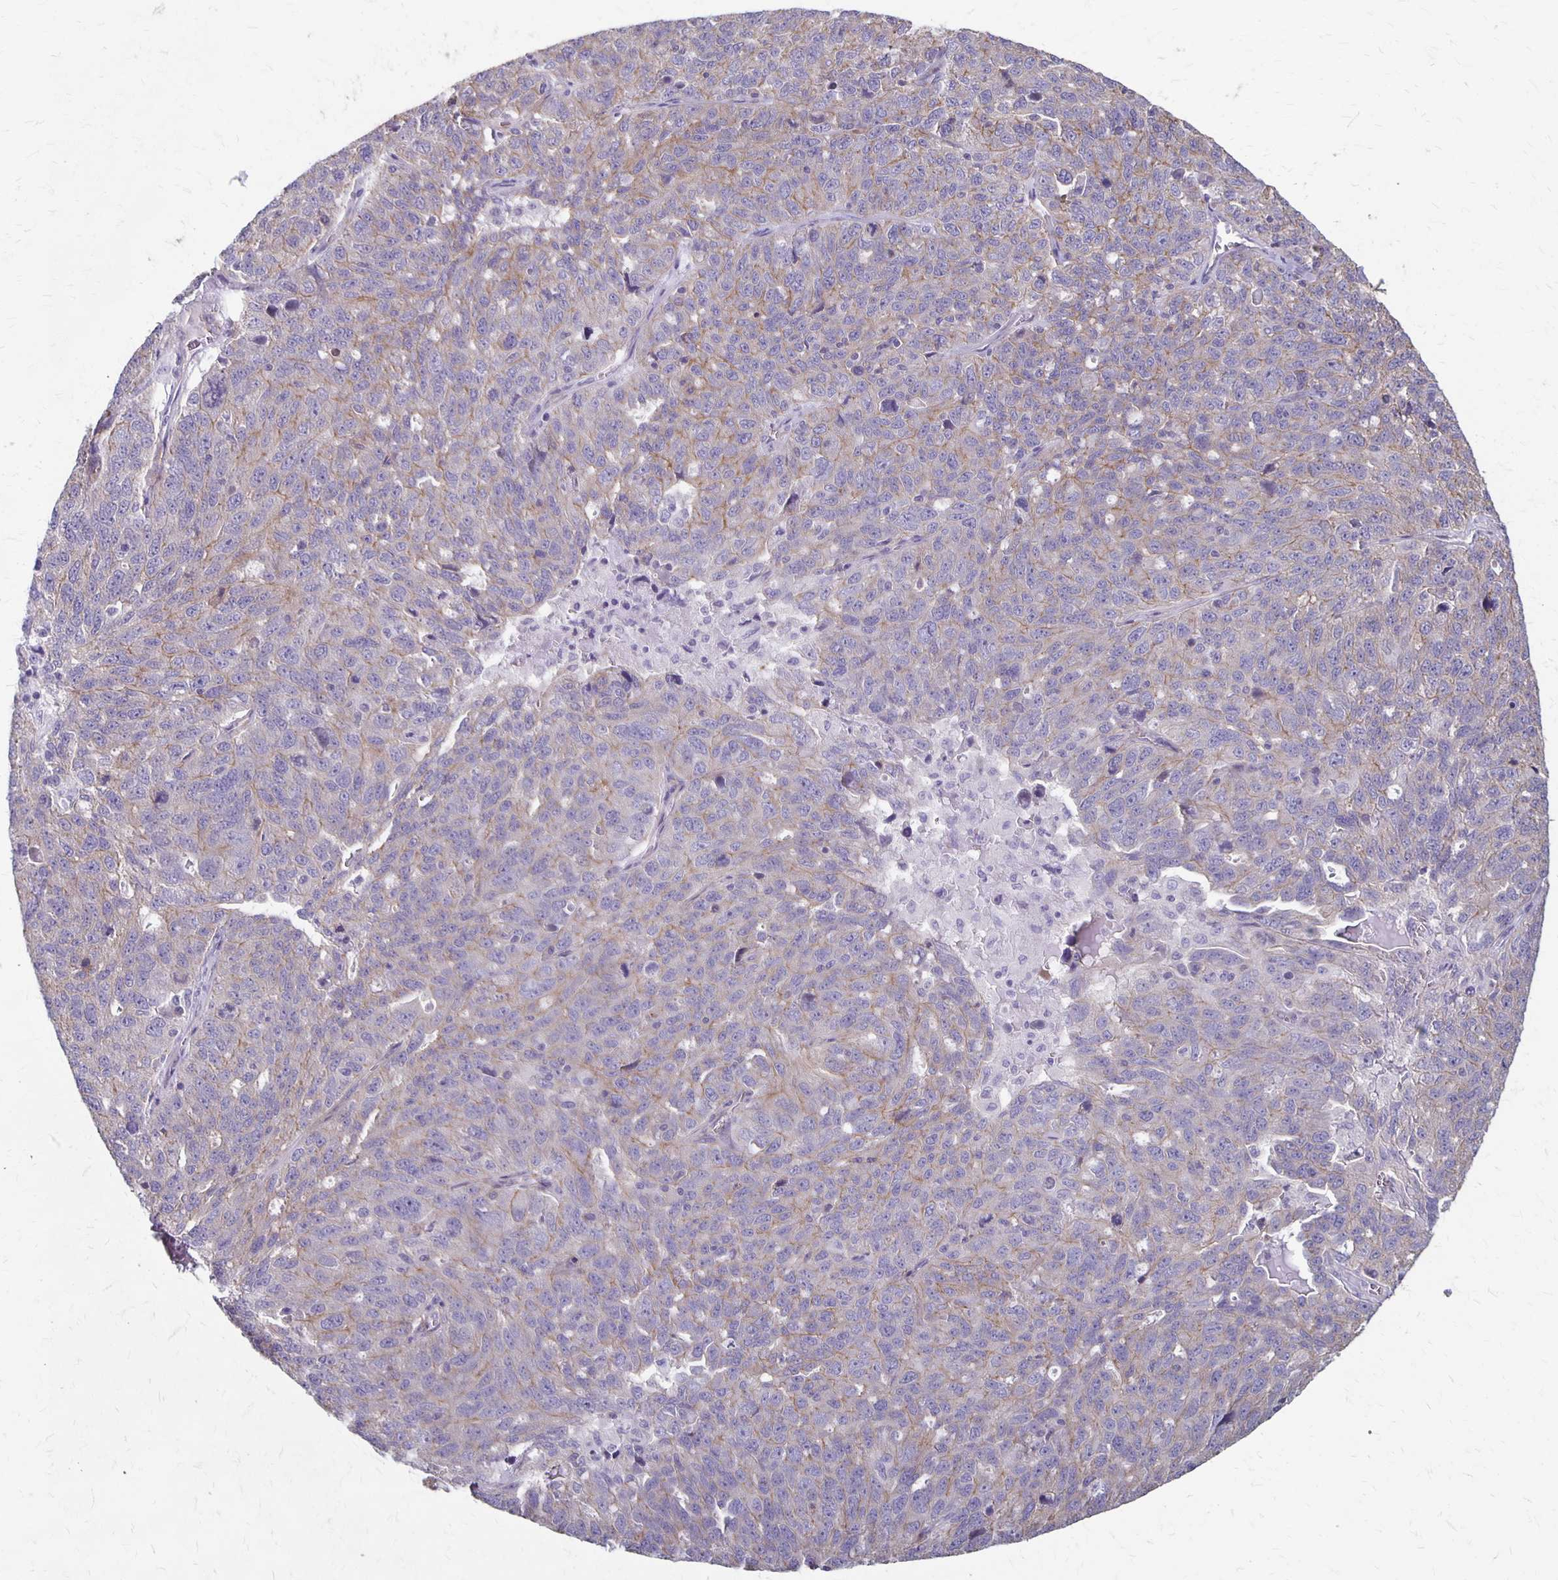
{"staining": {"intensity": "moderate", "quantity": "<25%", "location": "cytoplasmic/membranous"}, "tissue": "ovarian cancer", "cell_type": "Tumor cells", "image_type": "cancer", "snomed": [{"axis": "morphology", "description": "Cystadenocarcinoma, serous, NOS"}, {"axis": "topography", "description": "Ovary"}], "caption": "IHC photomicrograph of neoplastic tissue: ovarian cancer (serous cystadenocarcinoma) stained using immunohistochemistry (IHC) reveals low levels of moderate protein expression localized specifically in the cytoplasmic/membranous of tumor cells, appearing as a cytoplasmic/membranous brown color.", "gene": "PPP1R3E", "patient": {"sex": "female", "age": 71}}